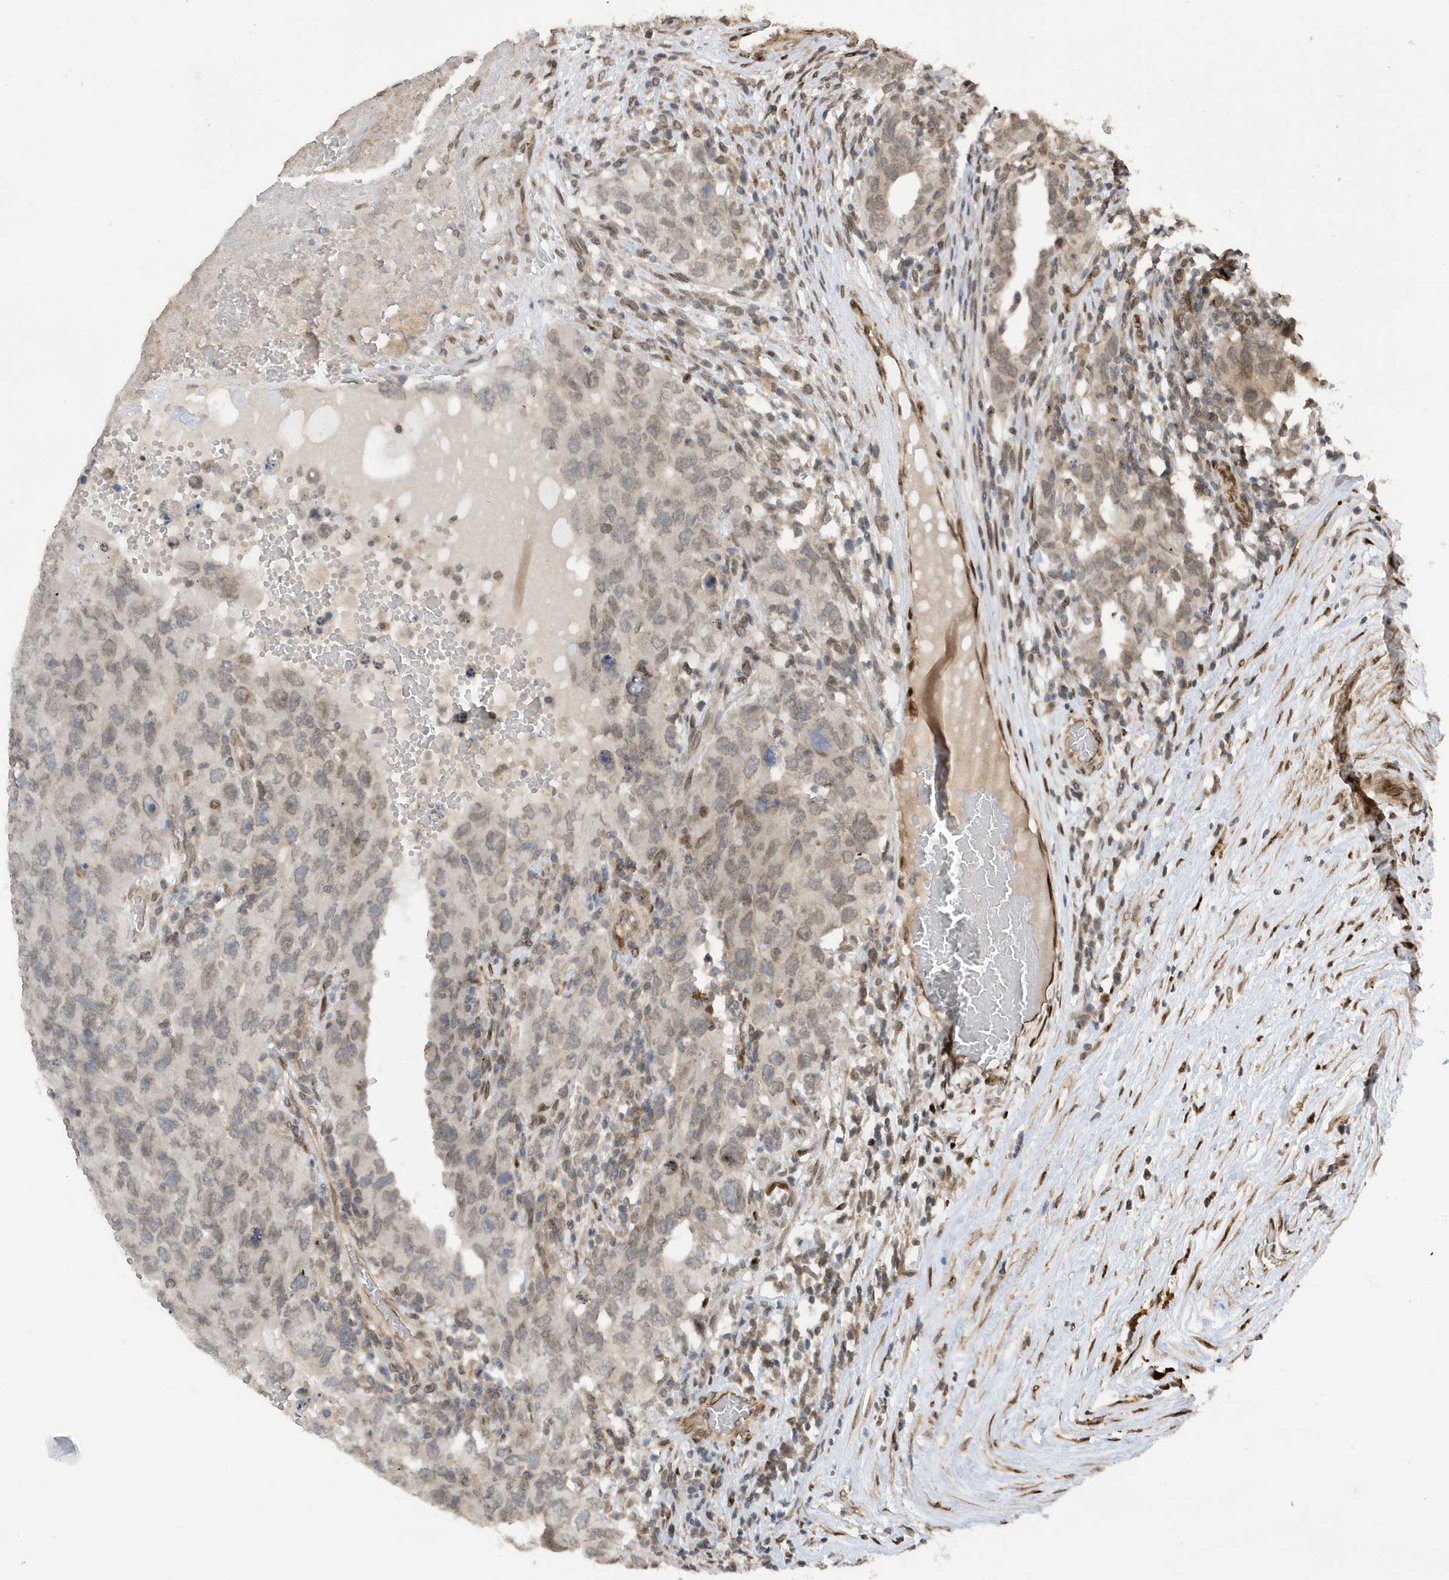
{"staining": {"intensity": "weak", "quantity": "<25%", "location": "nuclear"}, "tissue": "testis cancer", "cell_type": "Tumor cells", "image_type": "cancer", "snomed": [{"axis": "morphology", "description": "Carcinoma, Embryonal, NOS"}, {"axis": "topography", "description": "Testis"}], "caption": "High power microscopy histopathology image of an immunohistochemistry (IHC) micrograph of testis embryonal carcinoma, revealing no significant staining in tumor cells.", "gene": "DUSP18", "patient": {"sex": "male", "age": 26}}